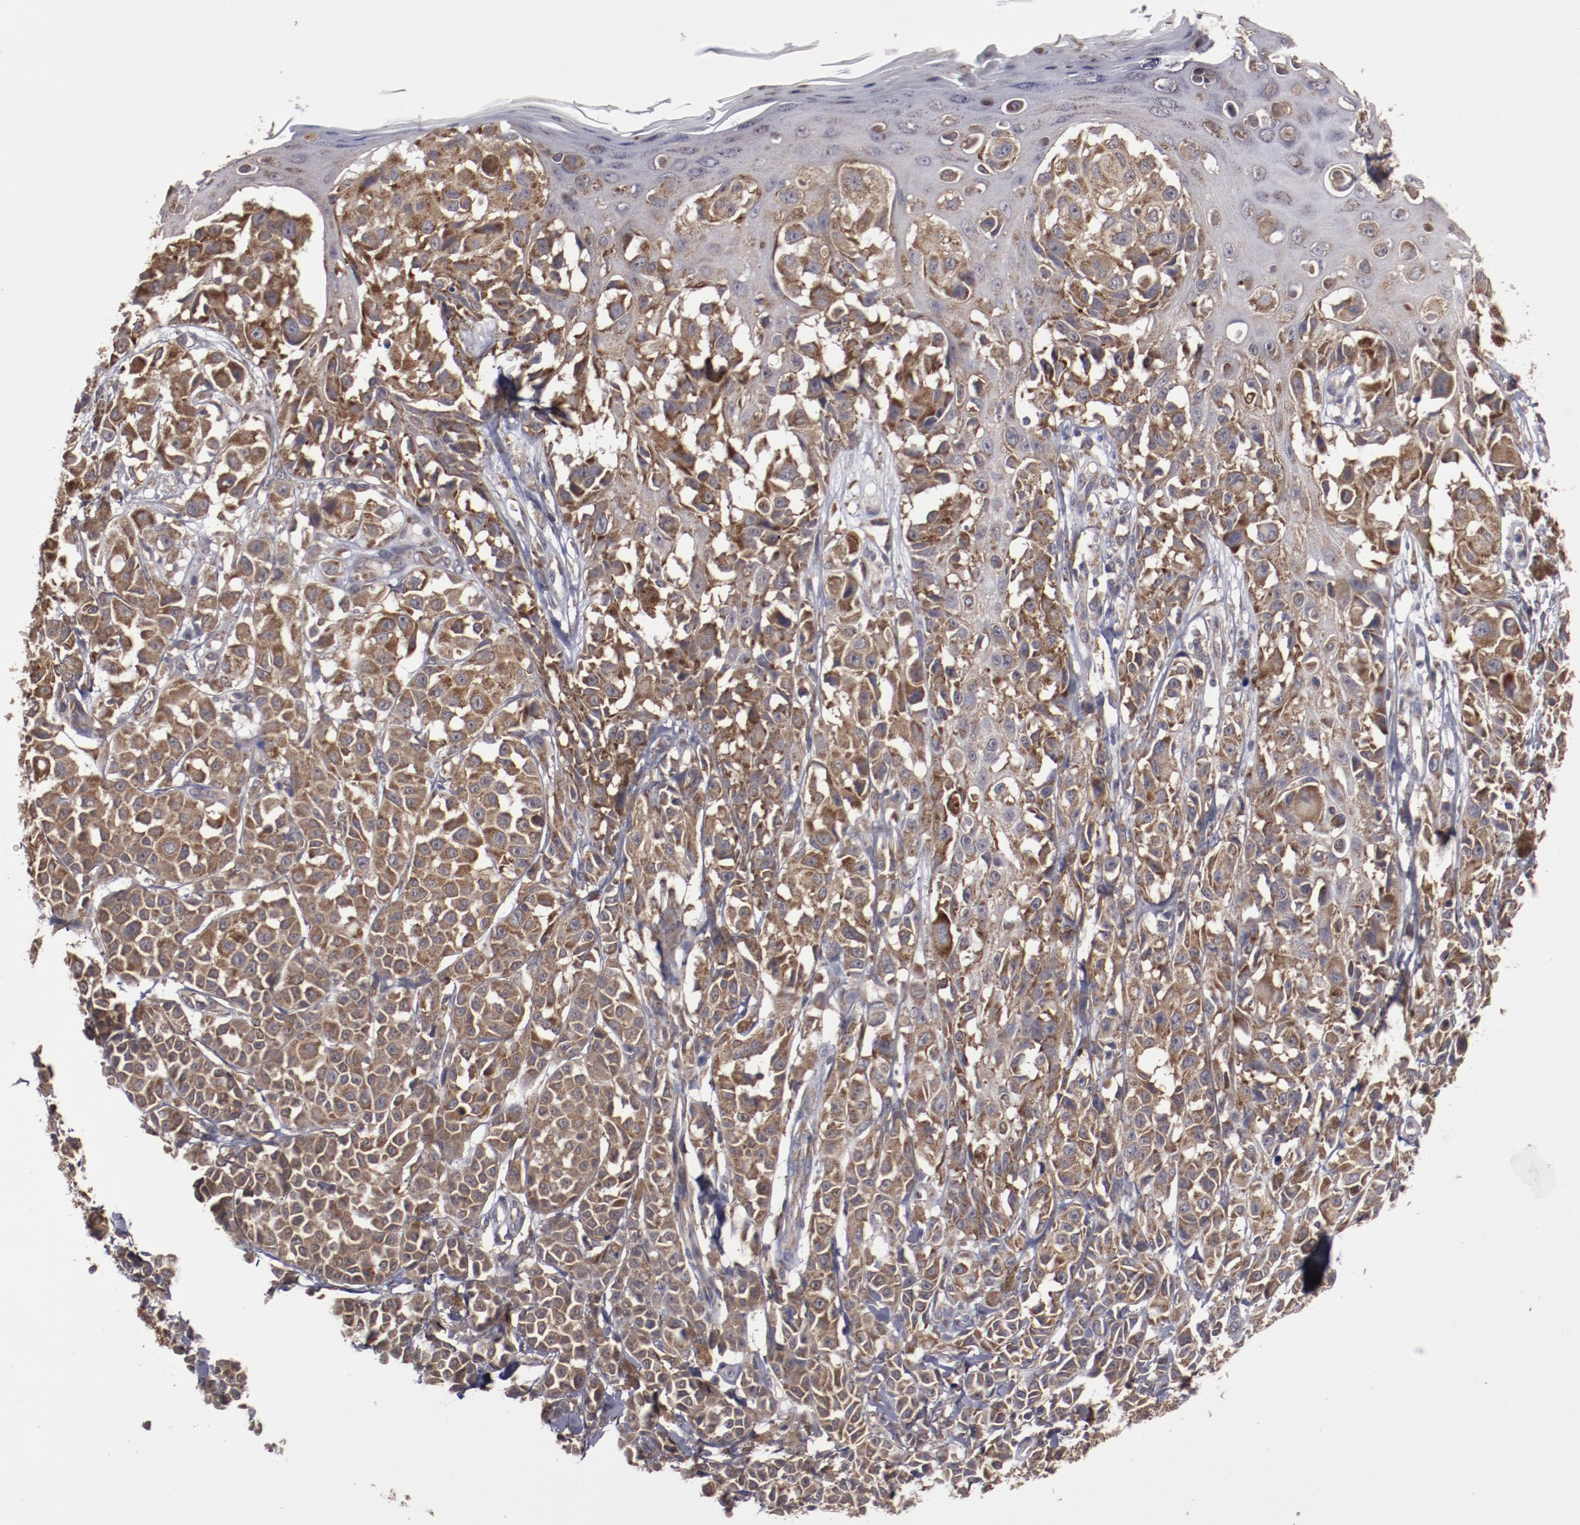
{"staining": {"intensity": "strong", "quantity": ">75%", "location": "cytoplasmic/membranous"}, "tissue": "melanoma", "cell_type": "Tumor cells", "image_type": "cancer", "snomed": [{"axis": "morphology", "description": "Malignant melanoma, NOS"}, {"axis": "topography", "description": "Skin"}], "caption": "Immunohistochemistry (DAB (3,3'-diaminobenzidine)) staining of human melanoma displays strong cytoplasmic/membranous protein positivity in about >75% of tumor cells. The staining was performed using DAB, with brown indicating positive protein expression. Nuclei are stained blue with hematoxylin.", "gene": "RPS4Y1", "patient": {"sex": "female", "age": 38}}